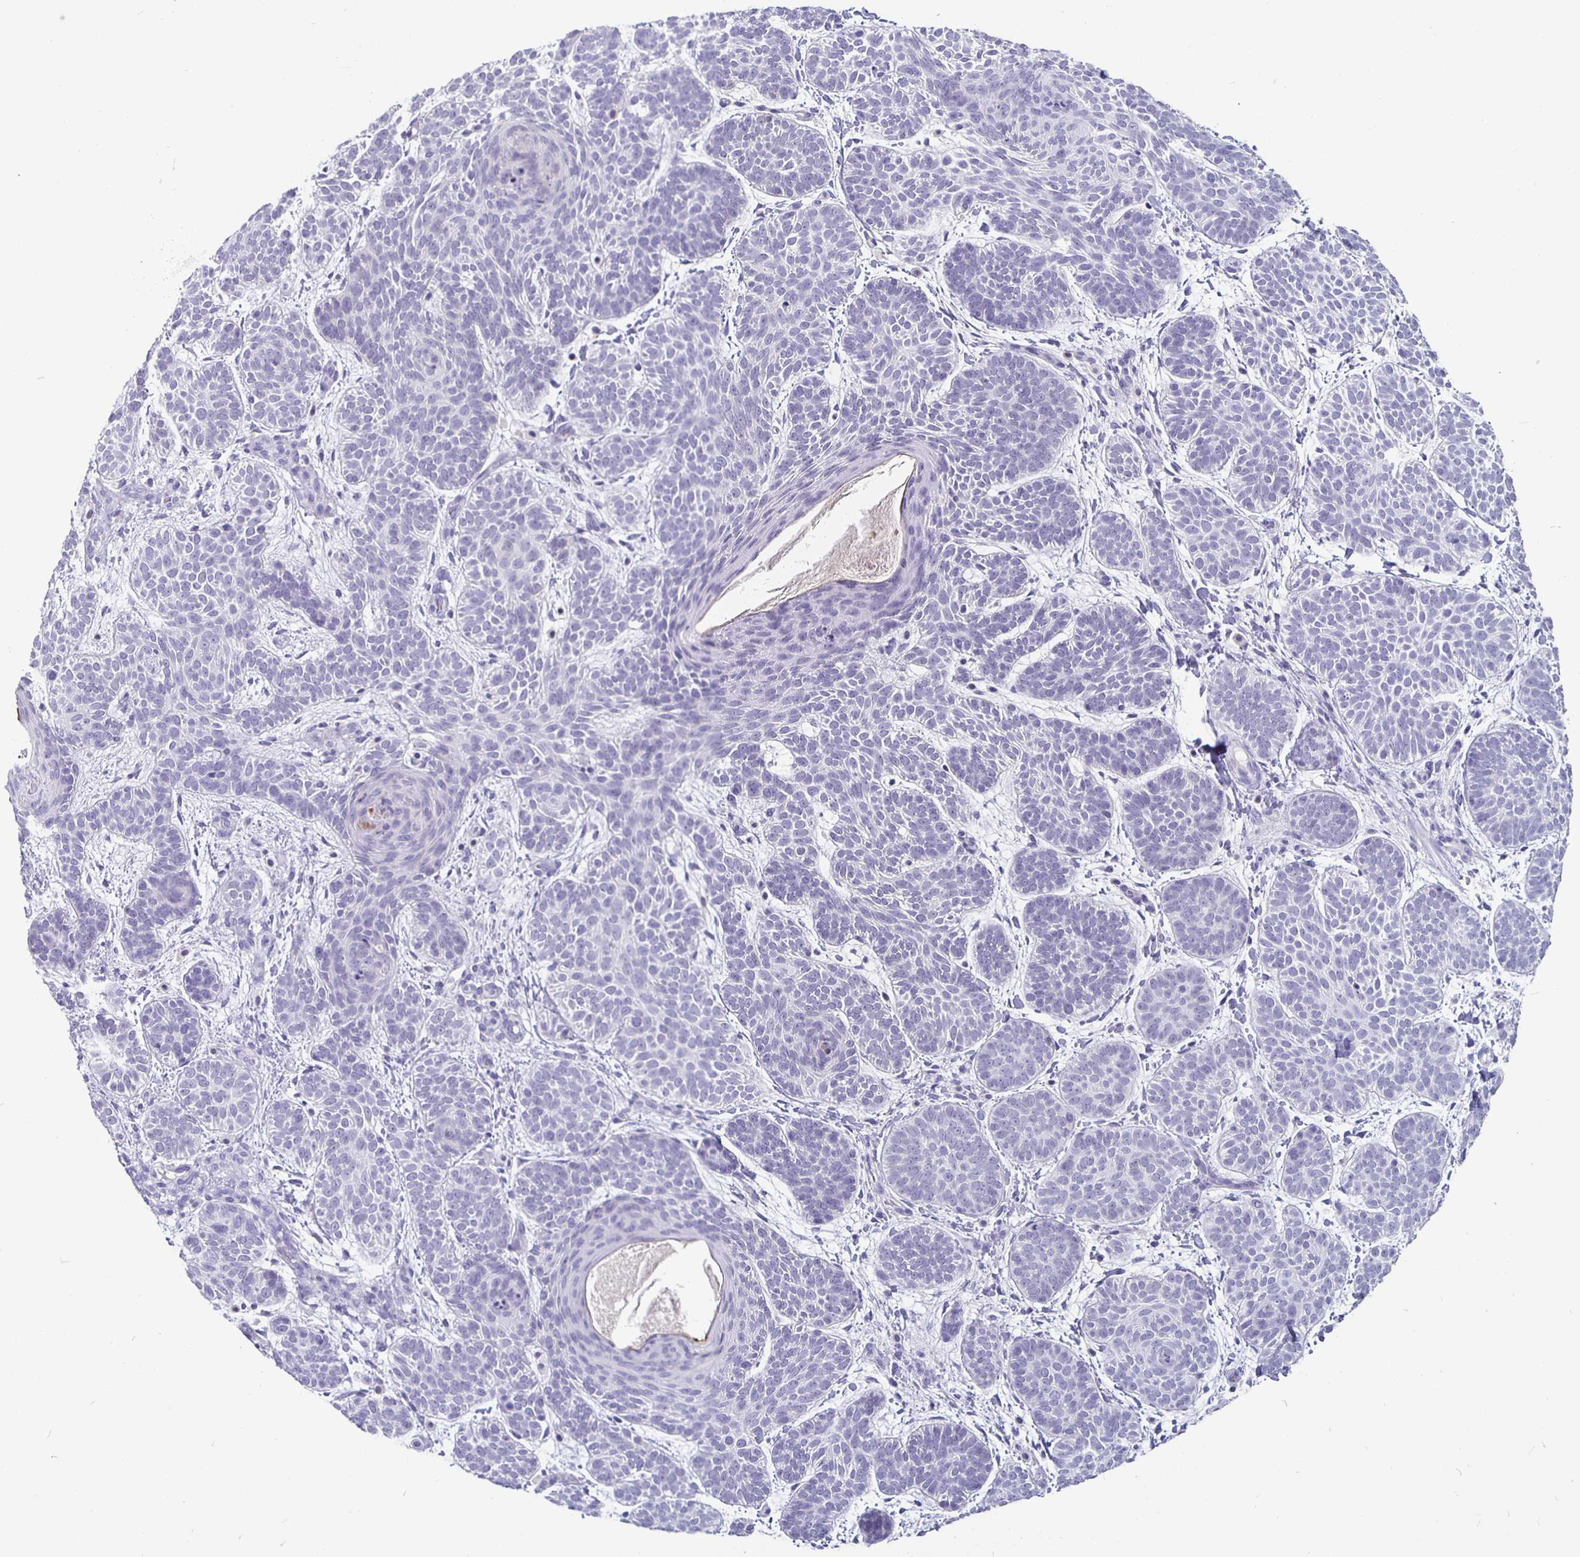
{"staining": {"intensity": "negative", "quantity": "none", "location": "none"}, "tissue": "skin cancer", "cell_type": "Tumor cells", "image_type": "cancer", "snomed": [{"axis": "morphology", "description": "Basal cell carcinoma"}, {"axis": "topography", "description": "Skin"}], "caption": "Human skin cancer (basal cell carcinoma) stained for a protein using IHC reveals no staining in tumor cells.", "gene": "GPX4", "patient": {"sex": "female", "age": 82}}